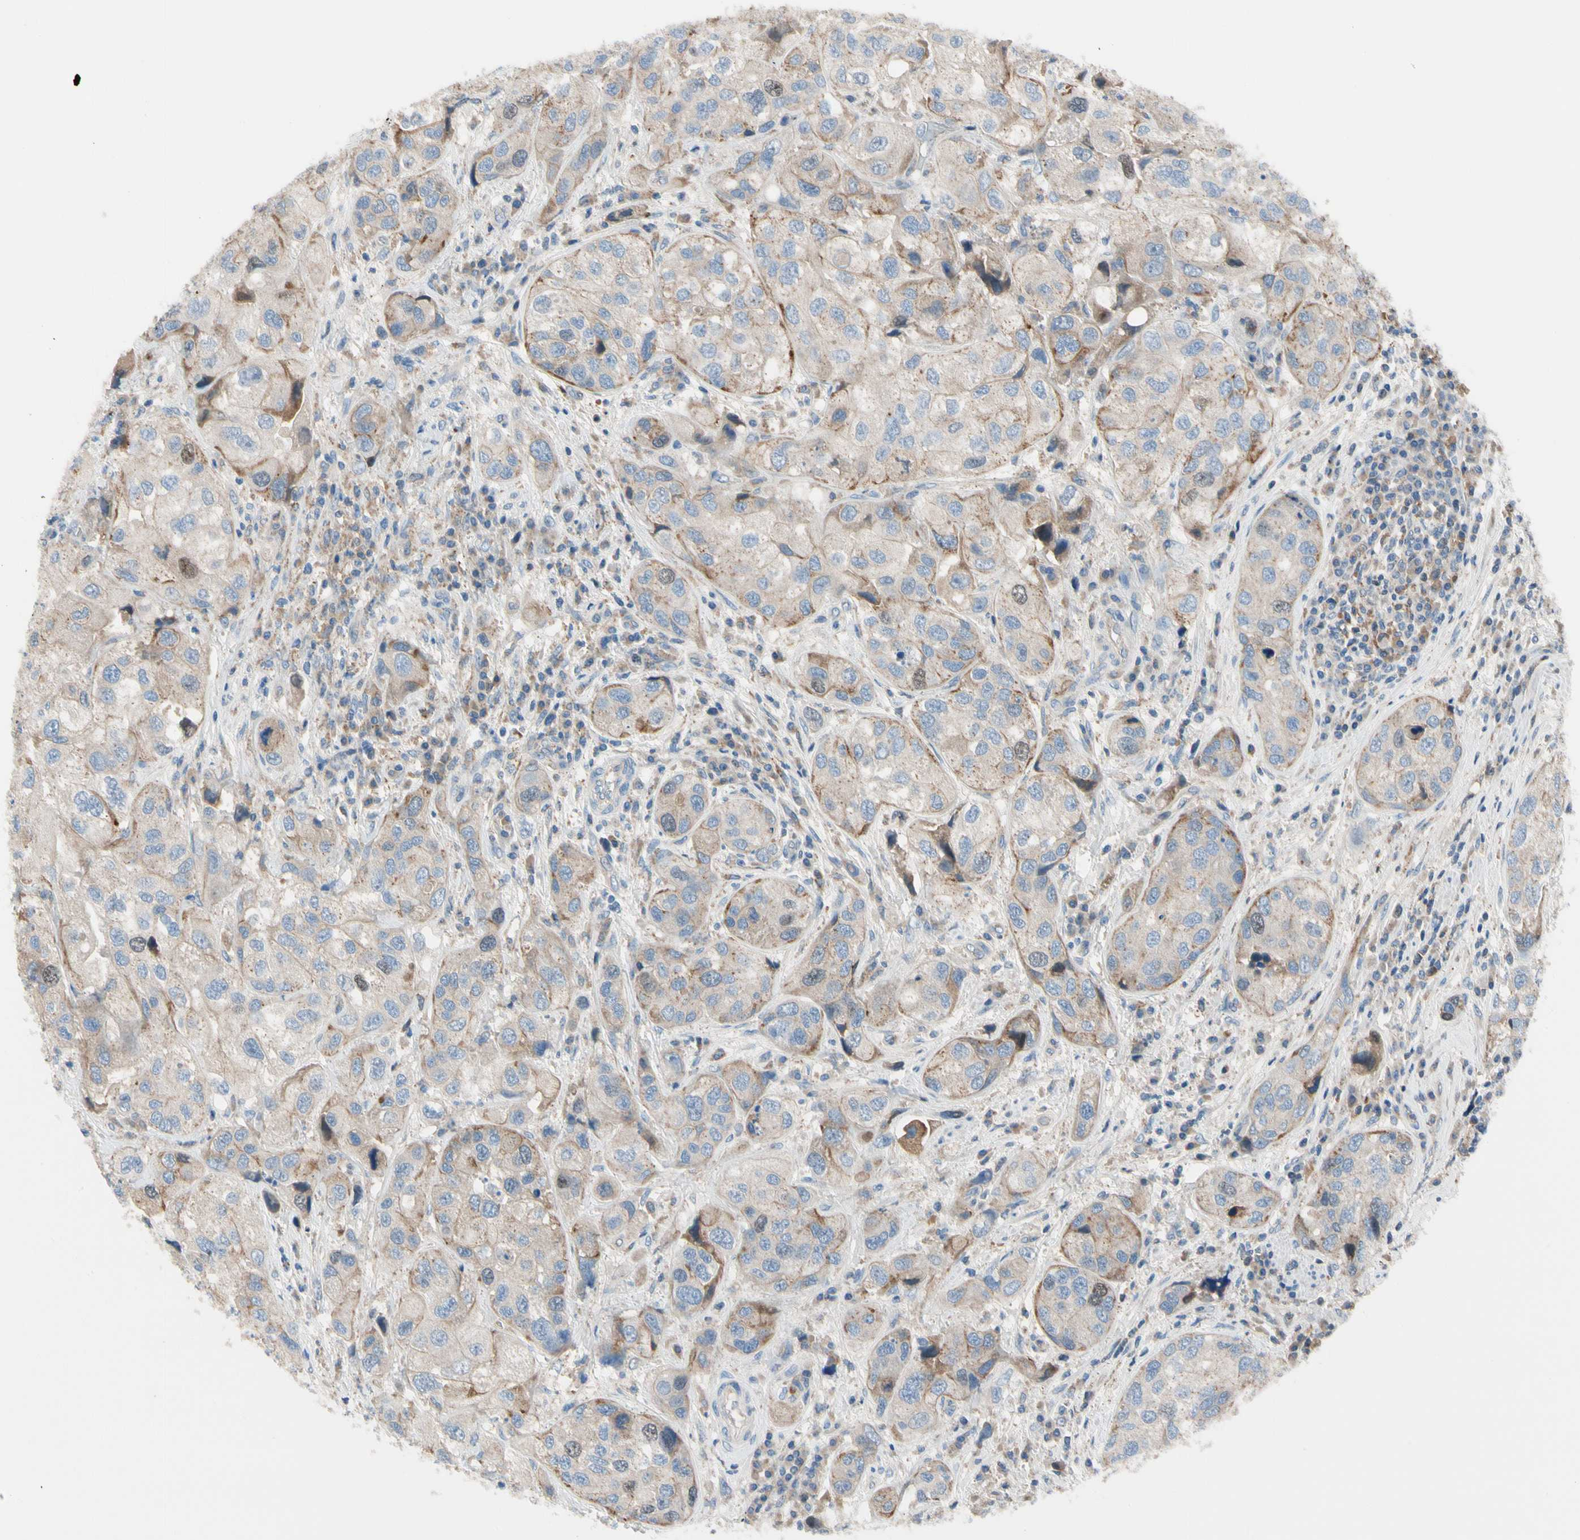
{"staining": {"intensity": "weak", "quantity": "<25%", "location": "cytoplasmic/membranous"}, "tissue": "urothelial cancer", "cell_type": "Tumor cells", "image_type": "cancer", "snomed": [{"axis": "morphology", "description": "Urothelial carcinoma, High grade"}, {"axis": "topography", "description": "Urinary bladder"}], "caption": "A photomicrograph of urothelial cancer stained for a protein demonstrates no brown staining in tumor cells.", "gene": "HJURP", "patient": {"sex": "female", "age": 64}}